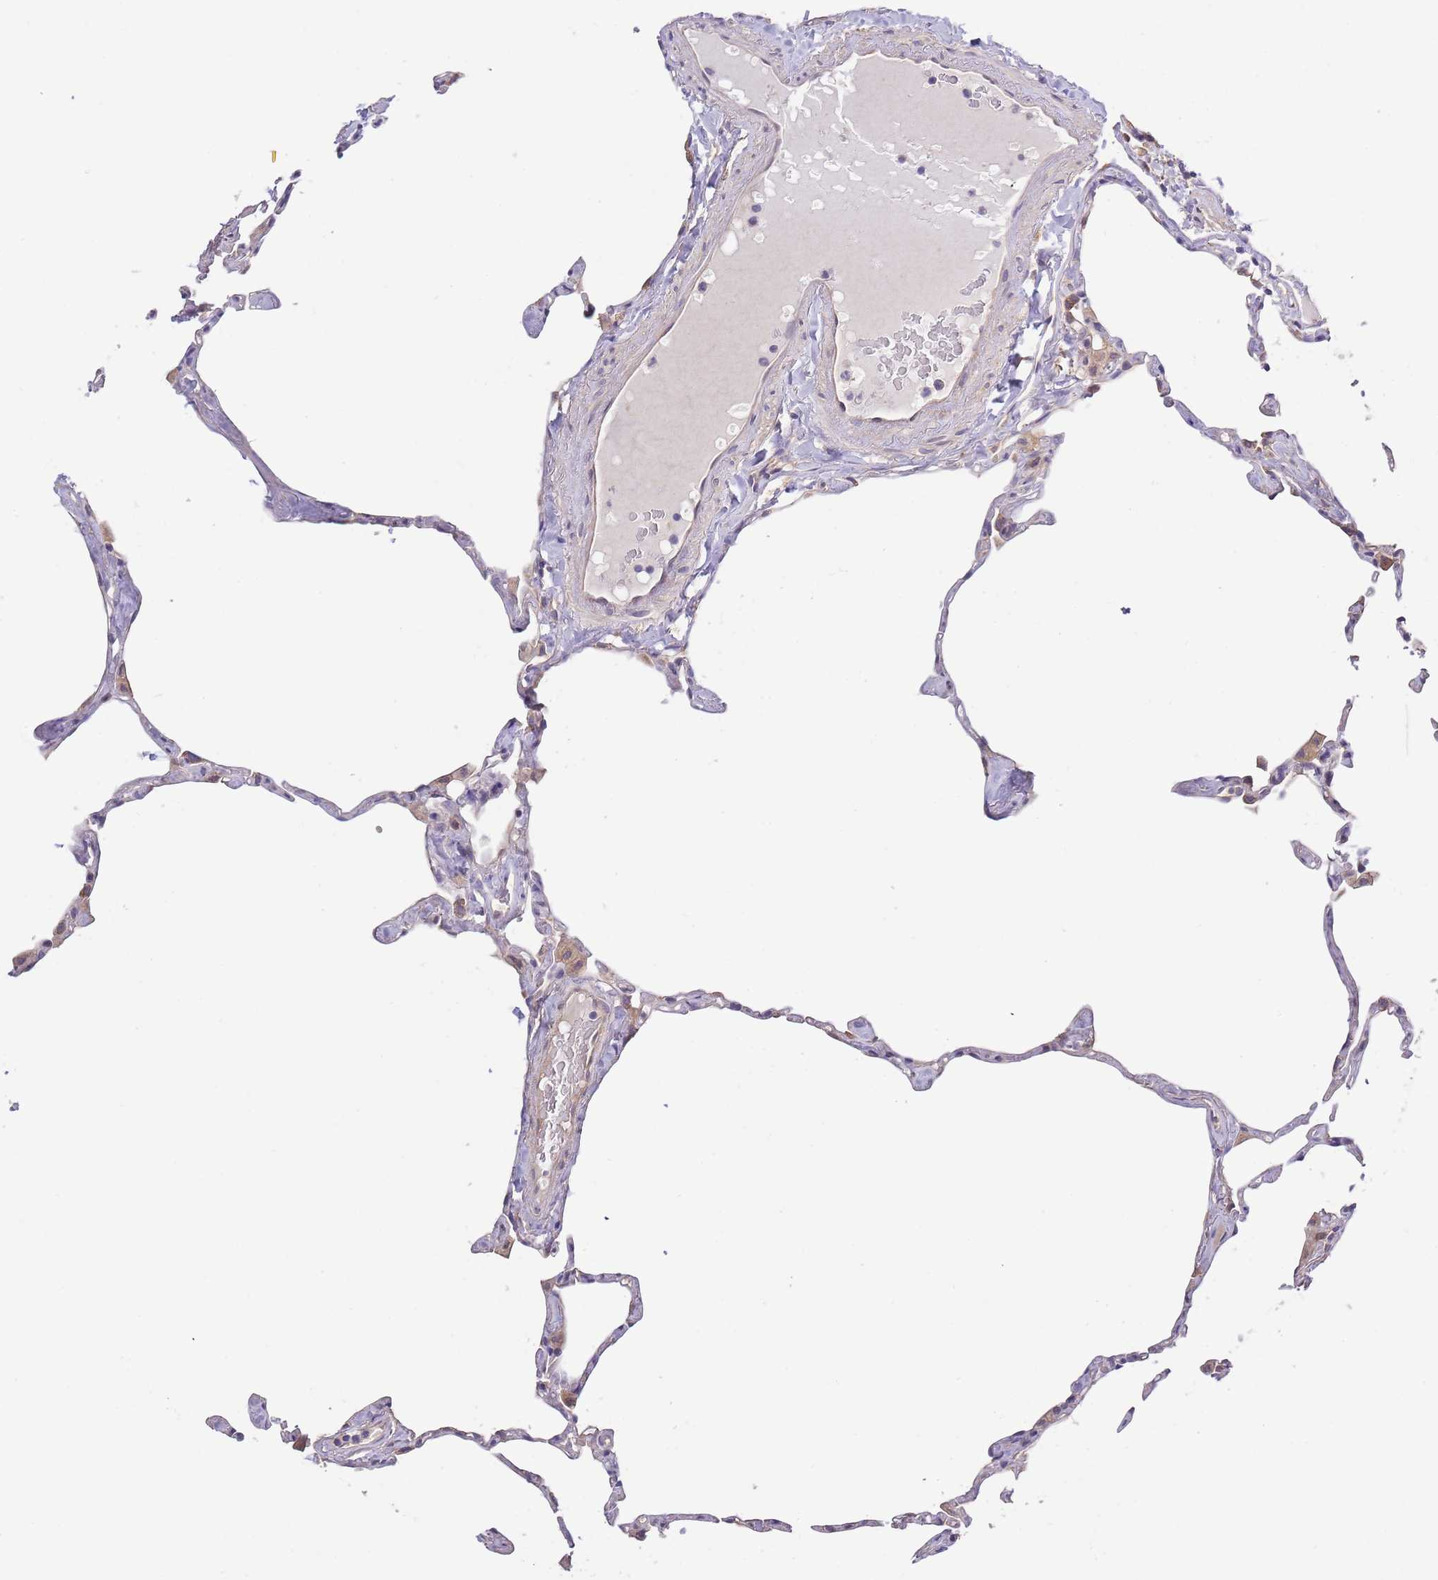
{"staining": {"intensity": "negative", "quantity": "none", "location": "none"}, "tissue": "lung", "cell_type": "Alveolar cells", "image_type": "normal", "snomed": [{"axis": "morphology", "description": "Normal tissue, NOS"}, {"axis": "topography", "description": "Lung"}], "caption": "Lung was stained to show a protein in brown. There is no significant staining in alveolar cells. (Stains: DAB IHC with hematoxylin counter stain, Microscopy: brightfield microscopy at high magnification).", "gene": "LIPJ", "patient": {"sex": "male", "age": 65}}